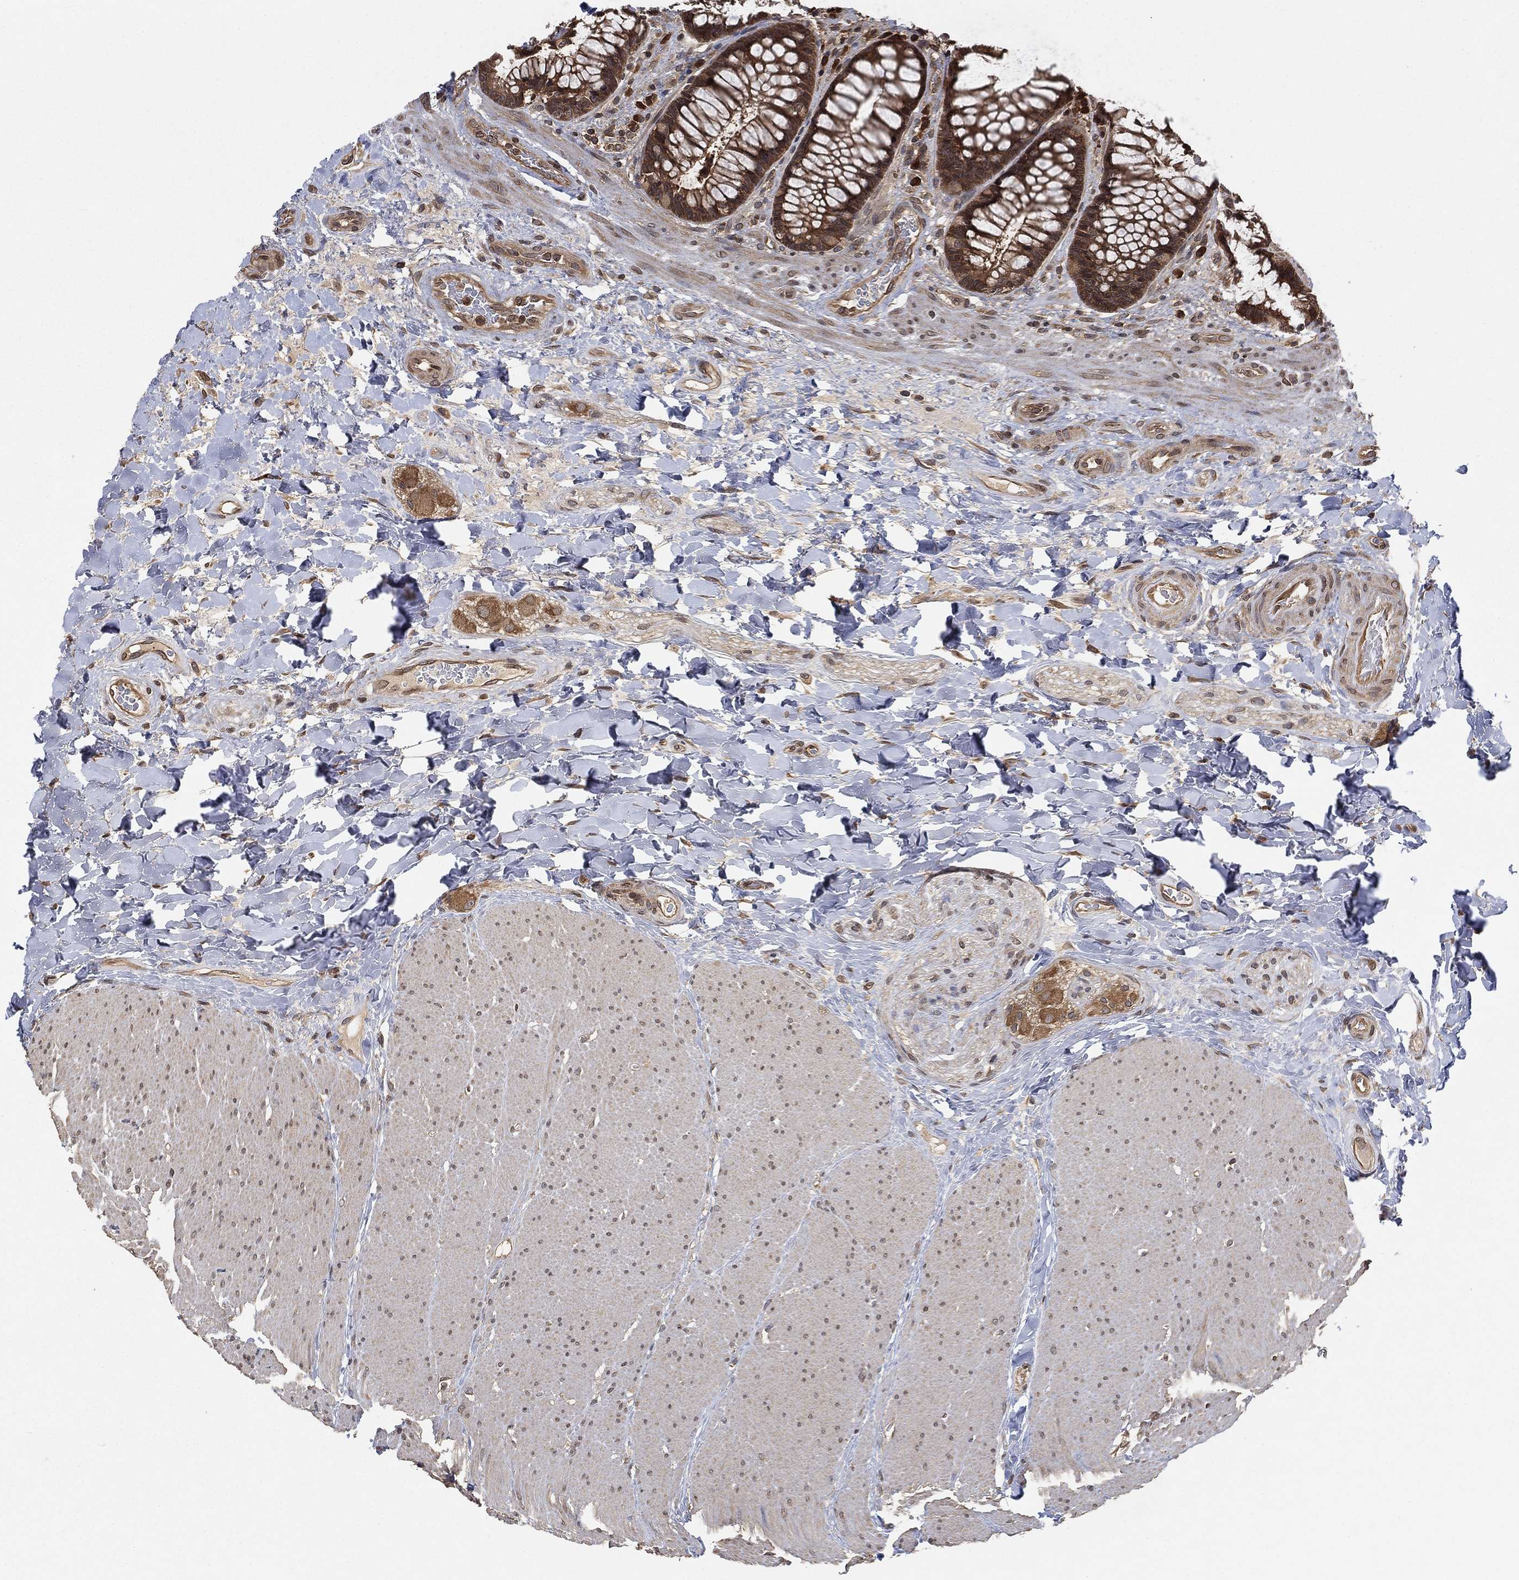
{"staining": {"intensity": "strong", "quantity": ">75%", "location": "cytoplasmic/membranous"}, "tissue": "rectum", "cell_type": "Glandular cells", "image_type": "normal", "snomed": [{"axis": "morphology", "description": "Normal tissue, NOS"}, {"axis": "topography", "description": "Rectum"}], "caption": "Strong cytoplasmic/membranous positivity for a protein is appreciated in about >75% of glandular cells of normal rectum using immunohistochemistry.", "gene": "UBA5", "patient": {"sex": "female", "age": 58}}